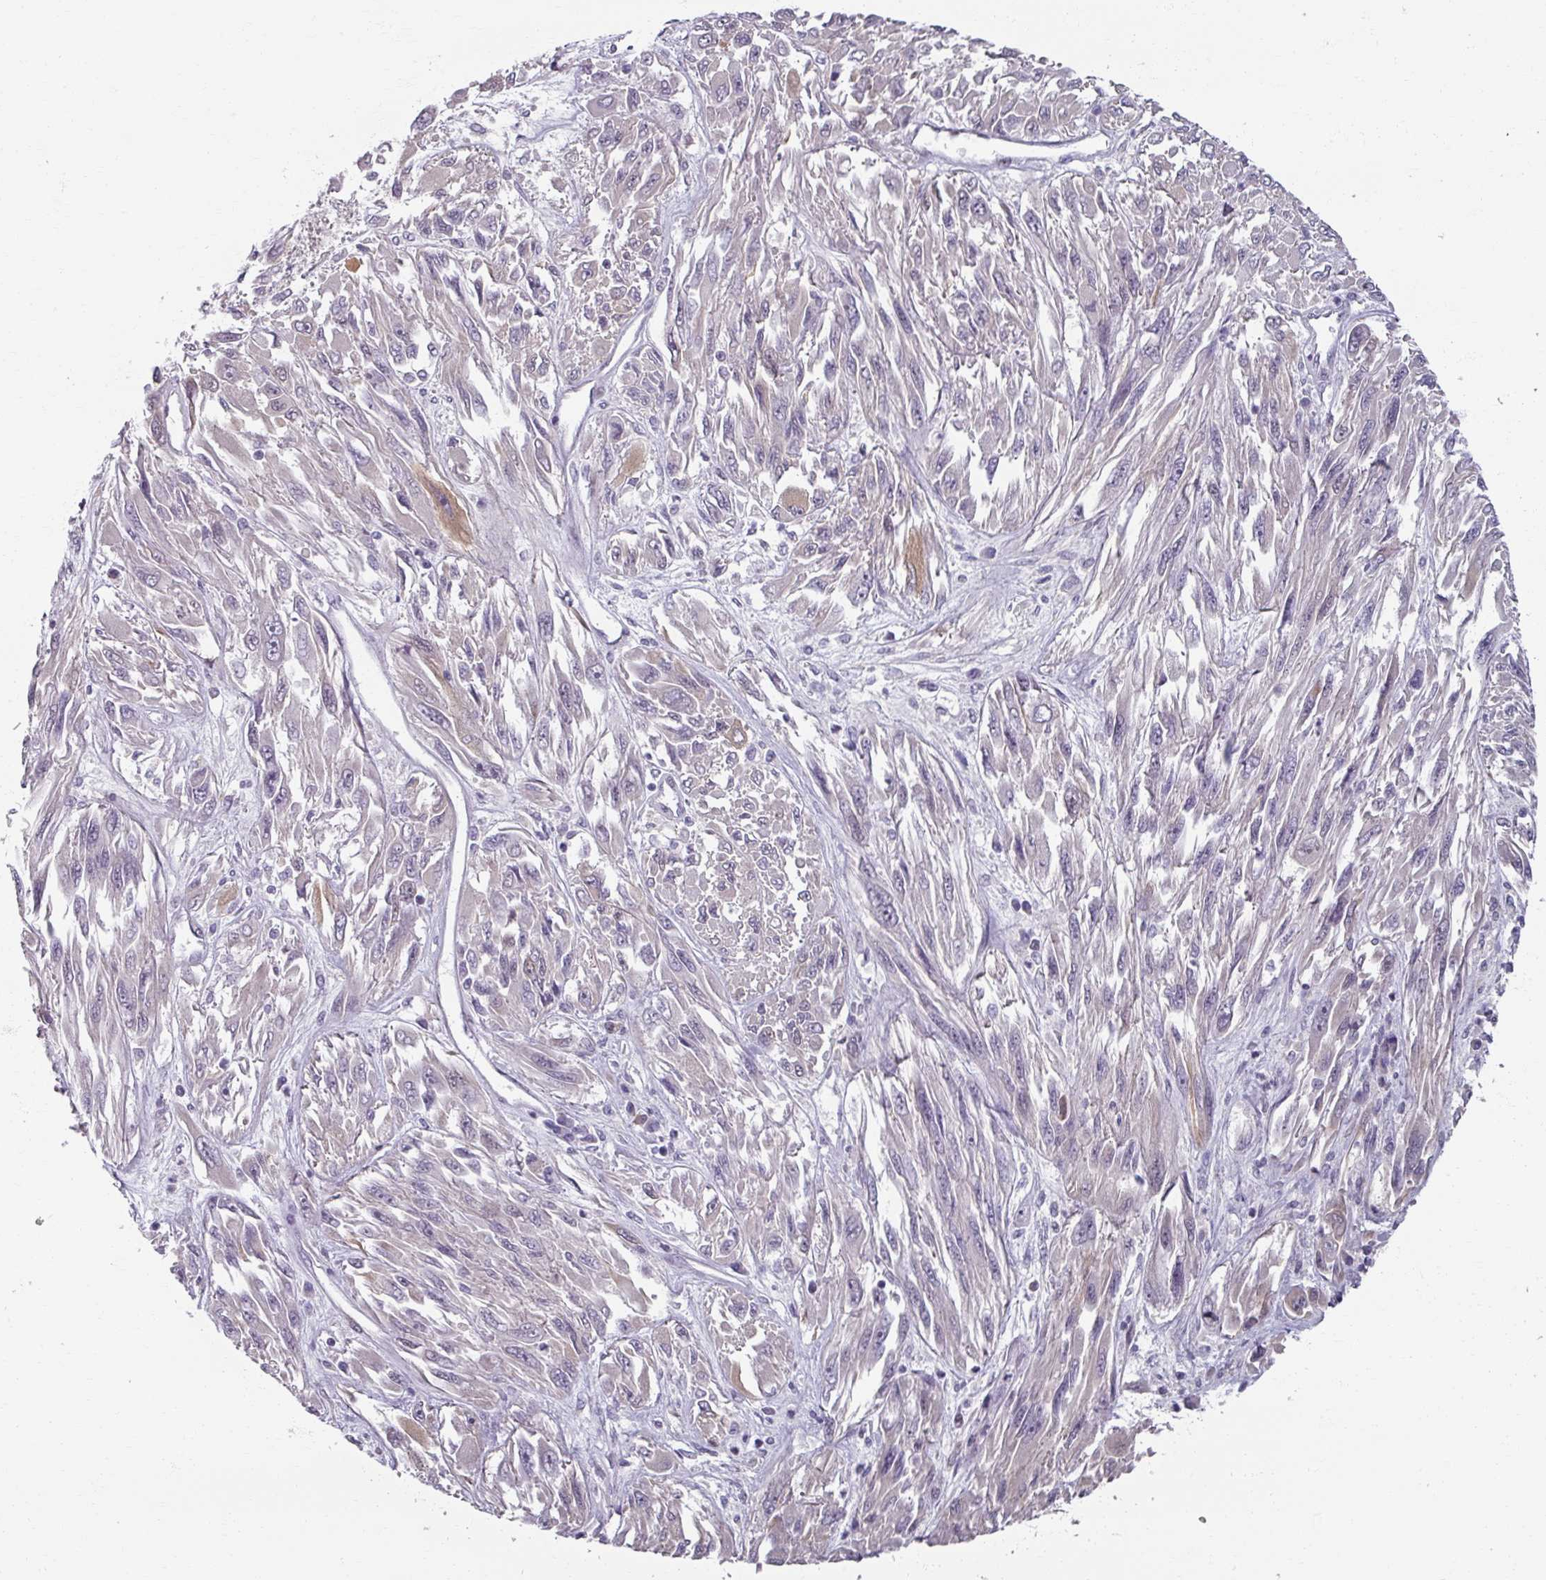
{"staining": {"intensity": "negative", "quantity": "none", "location": "none"}, "tissue": "melanoma", "cell_type": "Tumor cells", "image_type": "cancer", "snomed": [{"axis": "morphology", "description": "Malignant melanoma, NOS"}, {"axis": "topography", "description": "Skin"}], "caption": "Immunohistochemistry (IHC) of melanoma shows no positivity in tumor cells. (DAB (3,3'-diaminobenzidine) IHC, high magnification).", "gene": "RIPOR3", "patient": {"sex": "female", "age": 91}}